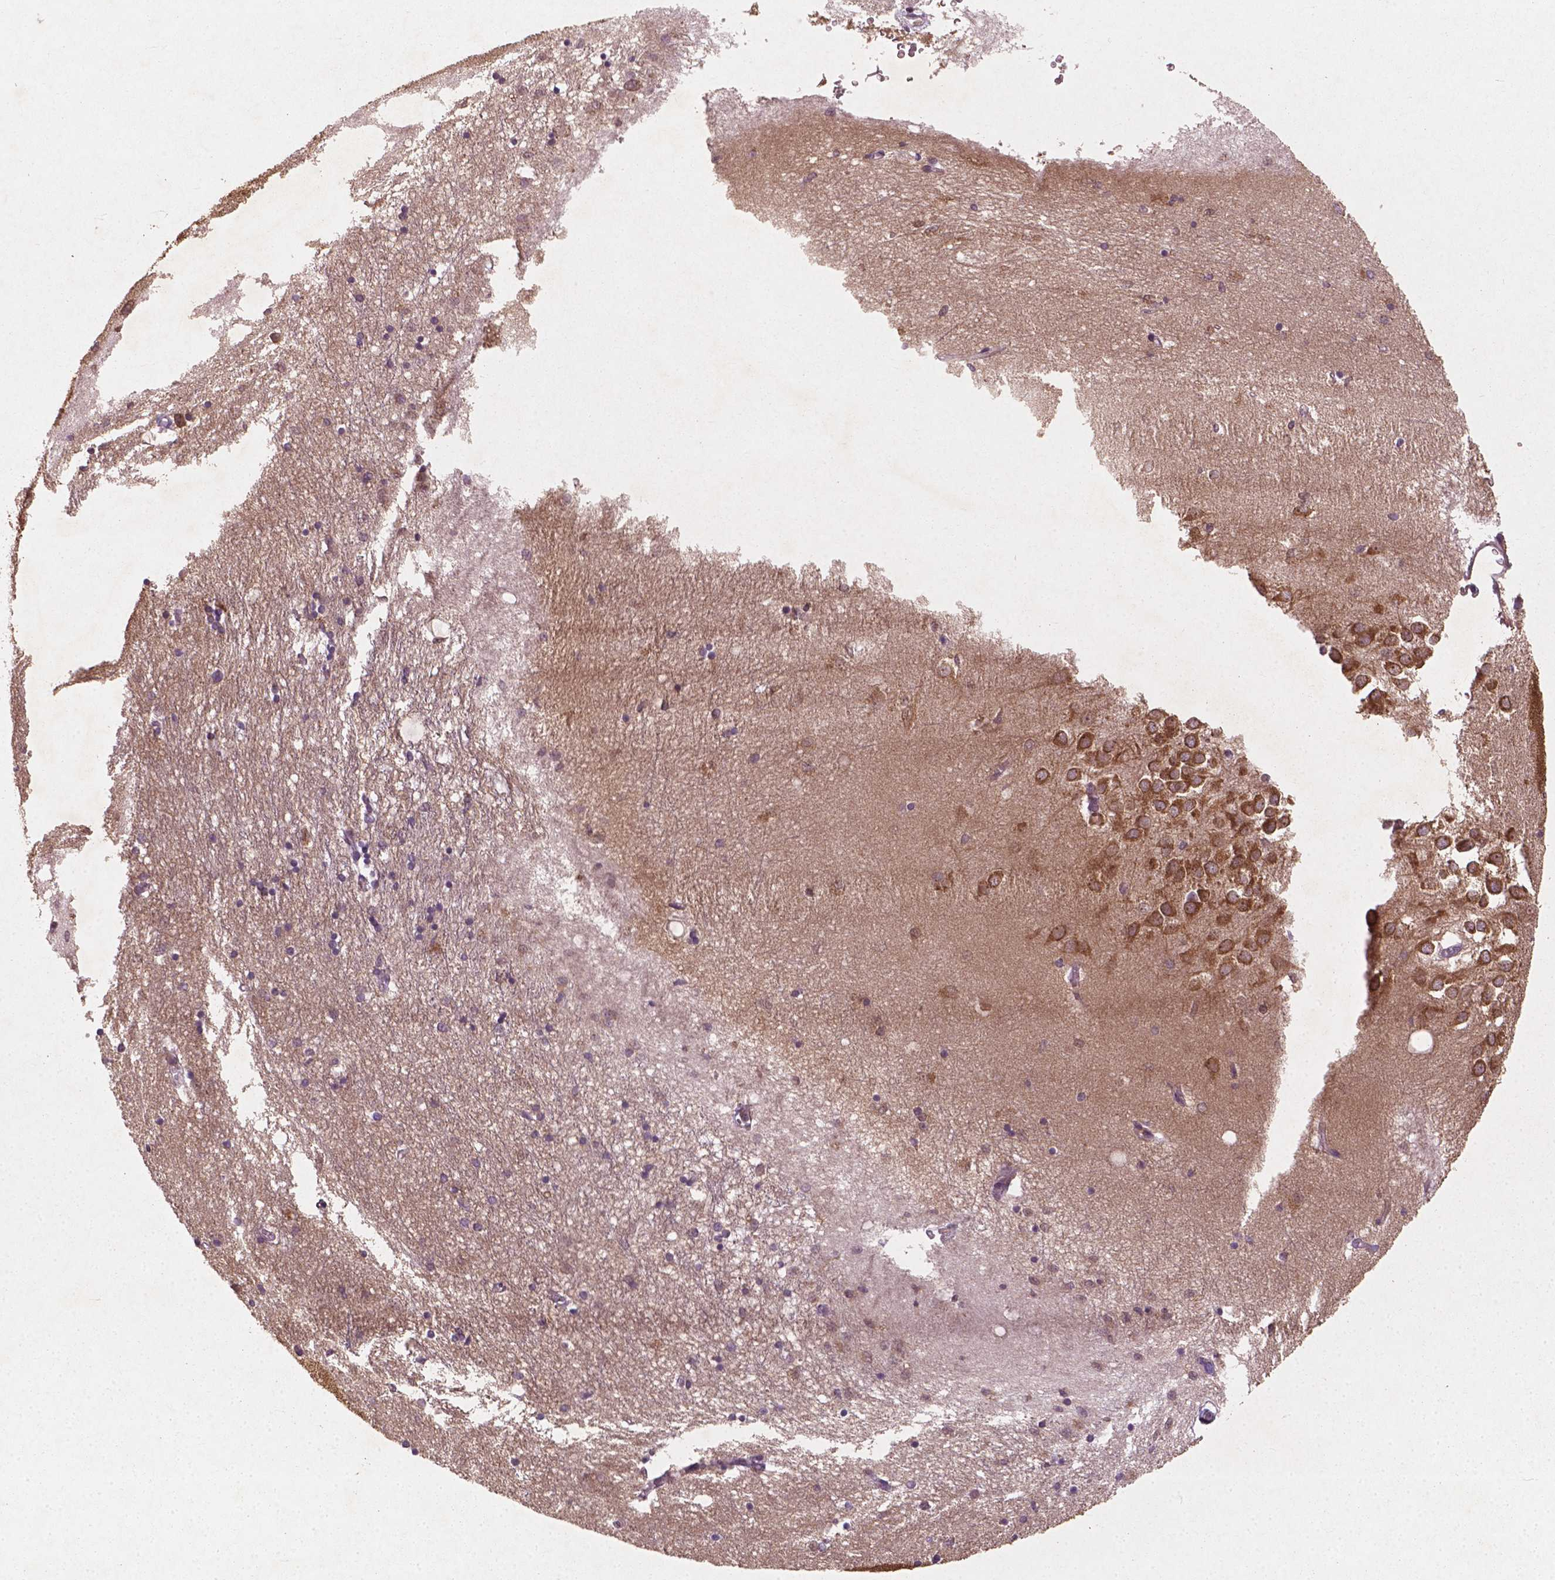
{"staining": {"intensity": "weak", "quantity": "25%-75%", "location": "cytoplasmic/membranous"}, "tissue": "hippocampus", "cell_type": "Glial cells", "image_type": "normal", "snomed": [{"axis": "morphology", "description": "Normal tissue, NOS"}, {"axis": "topography", "description": "Lateral ventricle wall"}, {"axis": "topography", "description": "Hippocampus"}], "caption": "Immunohistochemistry image of benign hippocampus stained for a protein (brown), which demonstrates low levels of weak cytoplasmic/membranous positivity in approximately 25%-75% of glial cells.", "gene": "CYFIP1", "patient": {"sex": "female", "age": 63}}